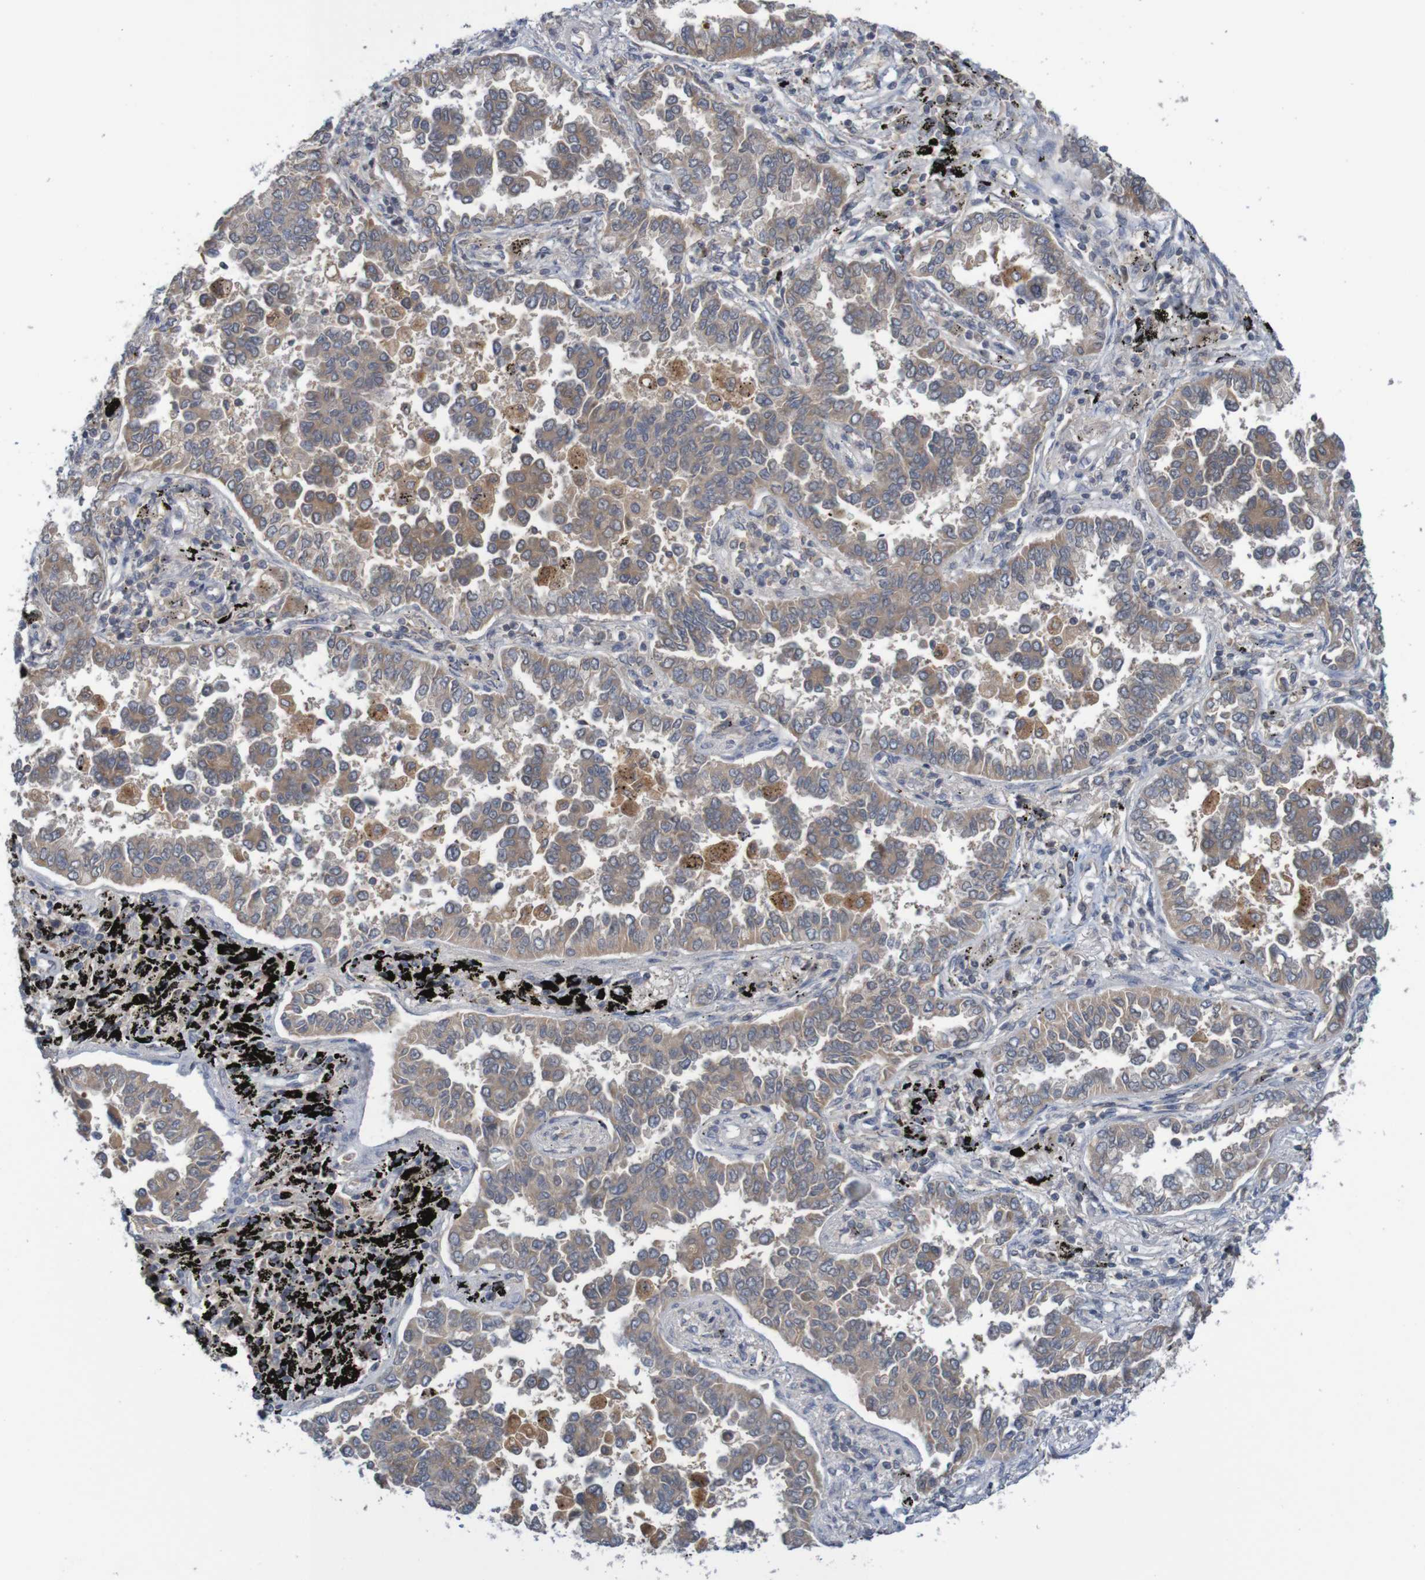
{"staining": {"intensity": "weak", "quantity": ">75%", "location": "cytoplasmic/membranous"}, "tissue": "lung cancer", "cell_type": "Tumor cells", "image_type": "cancer", "snomed": [{"axis": "morphology", "description": "Normal tissue, NOS"}, {"axis": "morphology", "description": "Adenocarcinoma, NOS"}, {"axis": "topography", "description": "Lung"}], "caption": "Adenocarcinoma (lung) stained with a brown dye exhibits weak cytoplasmic/membranous positive staining in approximately >75% of tumor cells.", "gene": "ANKK1", "patient": {"sex": "male", "age": 59}}